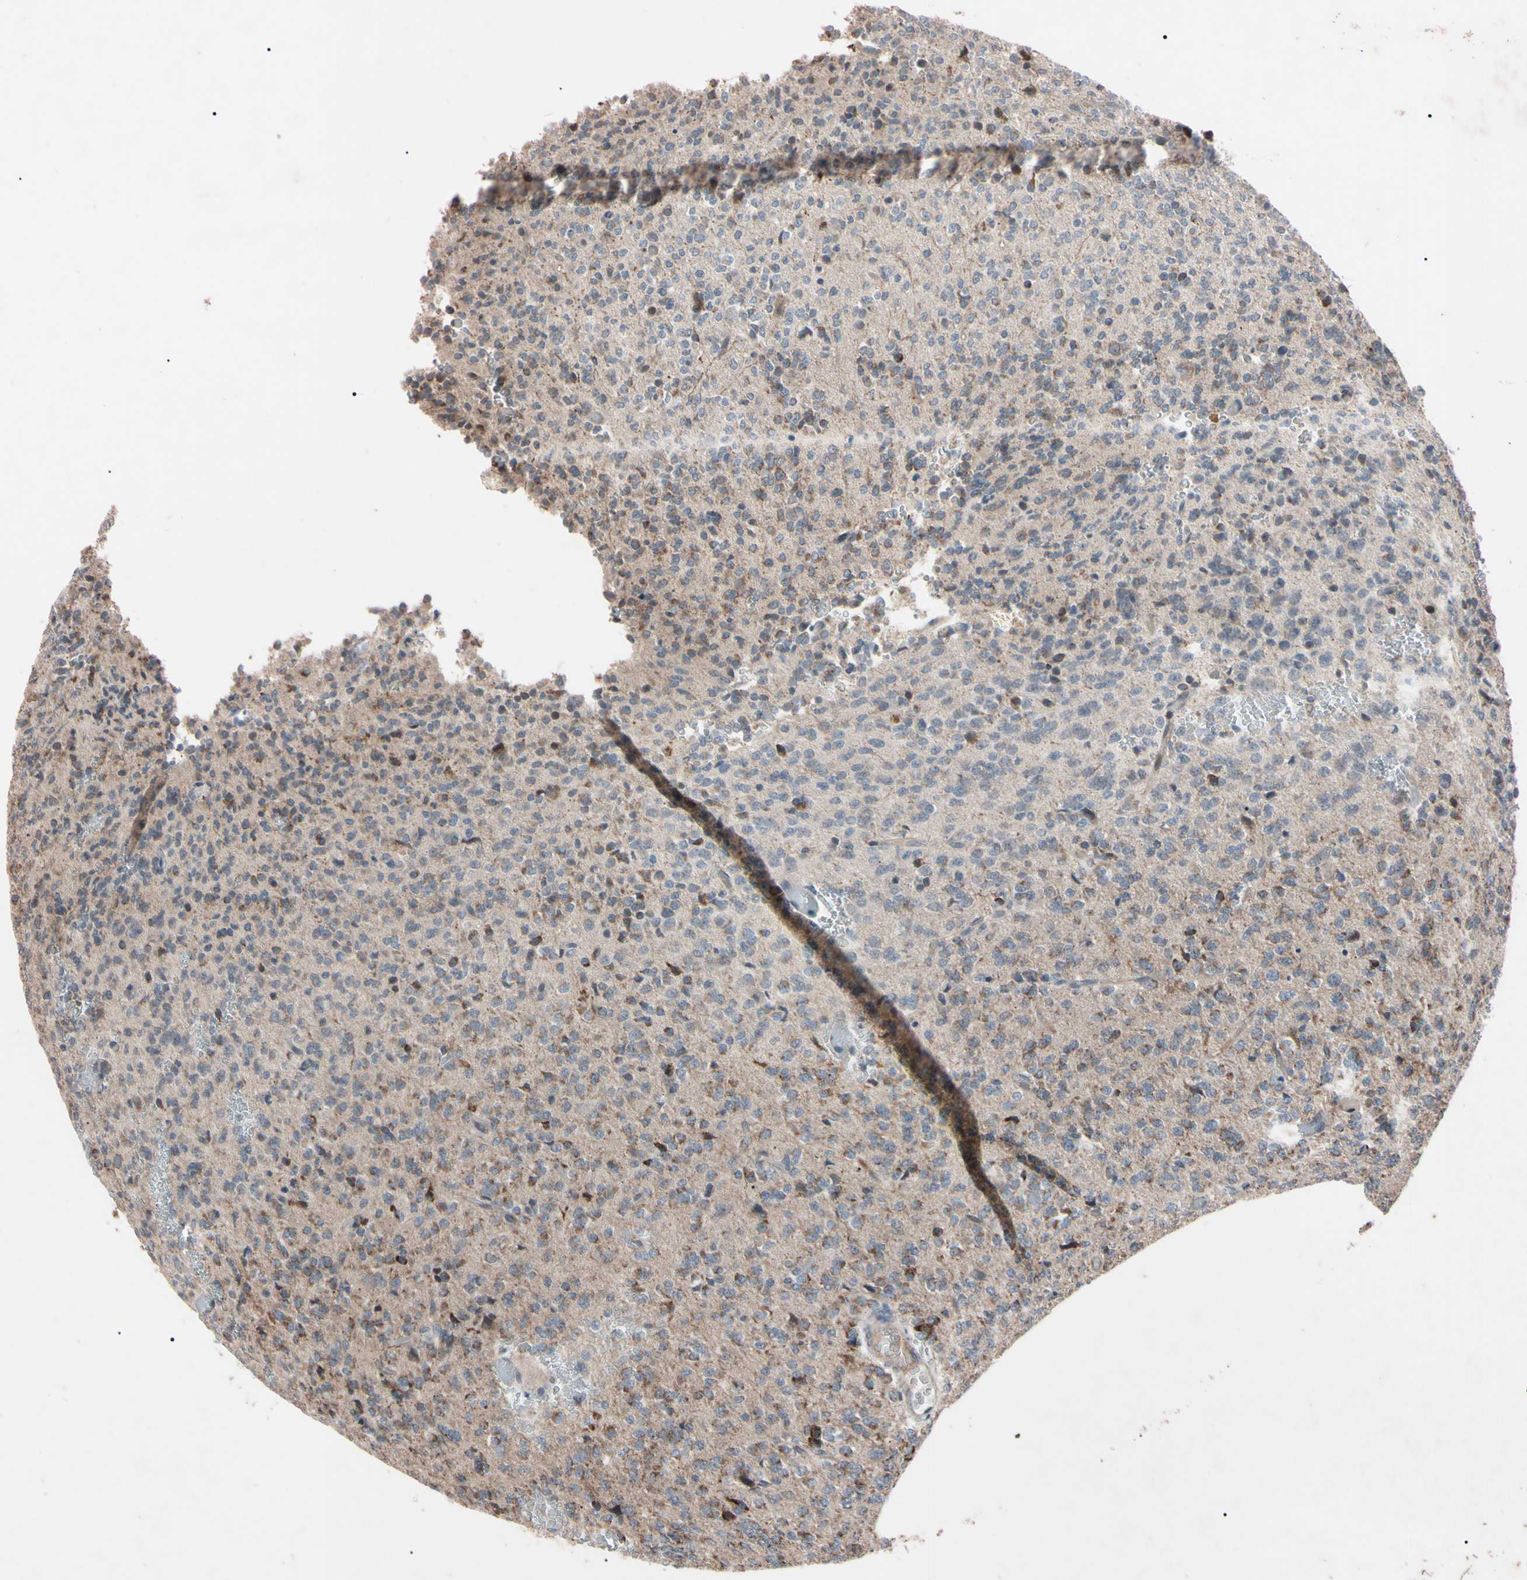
{"staining": {"intensity": "weak", "quantity": "<25%", "location": "cytoplasmic/membranous"}, "tissue": "glioma", "cell_type": "Tumor cells", "image_type": "cancer", "snomed": [{"axis": "morphology", "description": "Glioma, malignant, Low grade"}, {"axis": "topography", "description": "Brain"}], "caption": "There is no significant positivity in tumor cells of glioma.", "gene": "TNFRSF1A", "patient": {"sex": "male", "age": 38}}